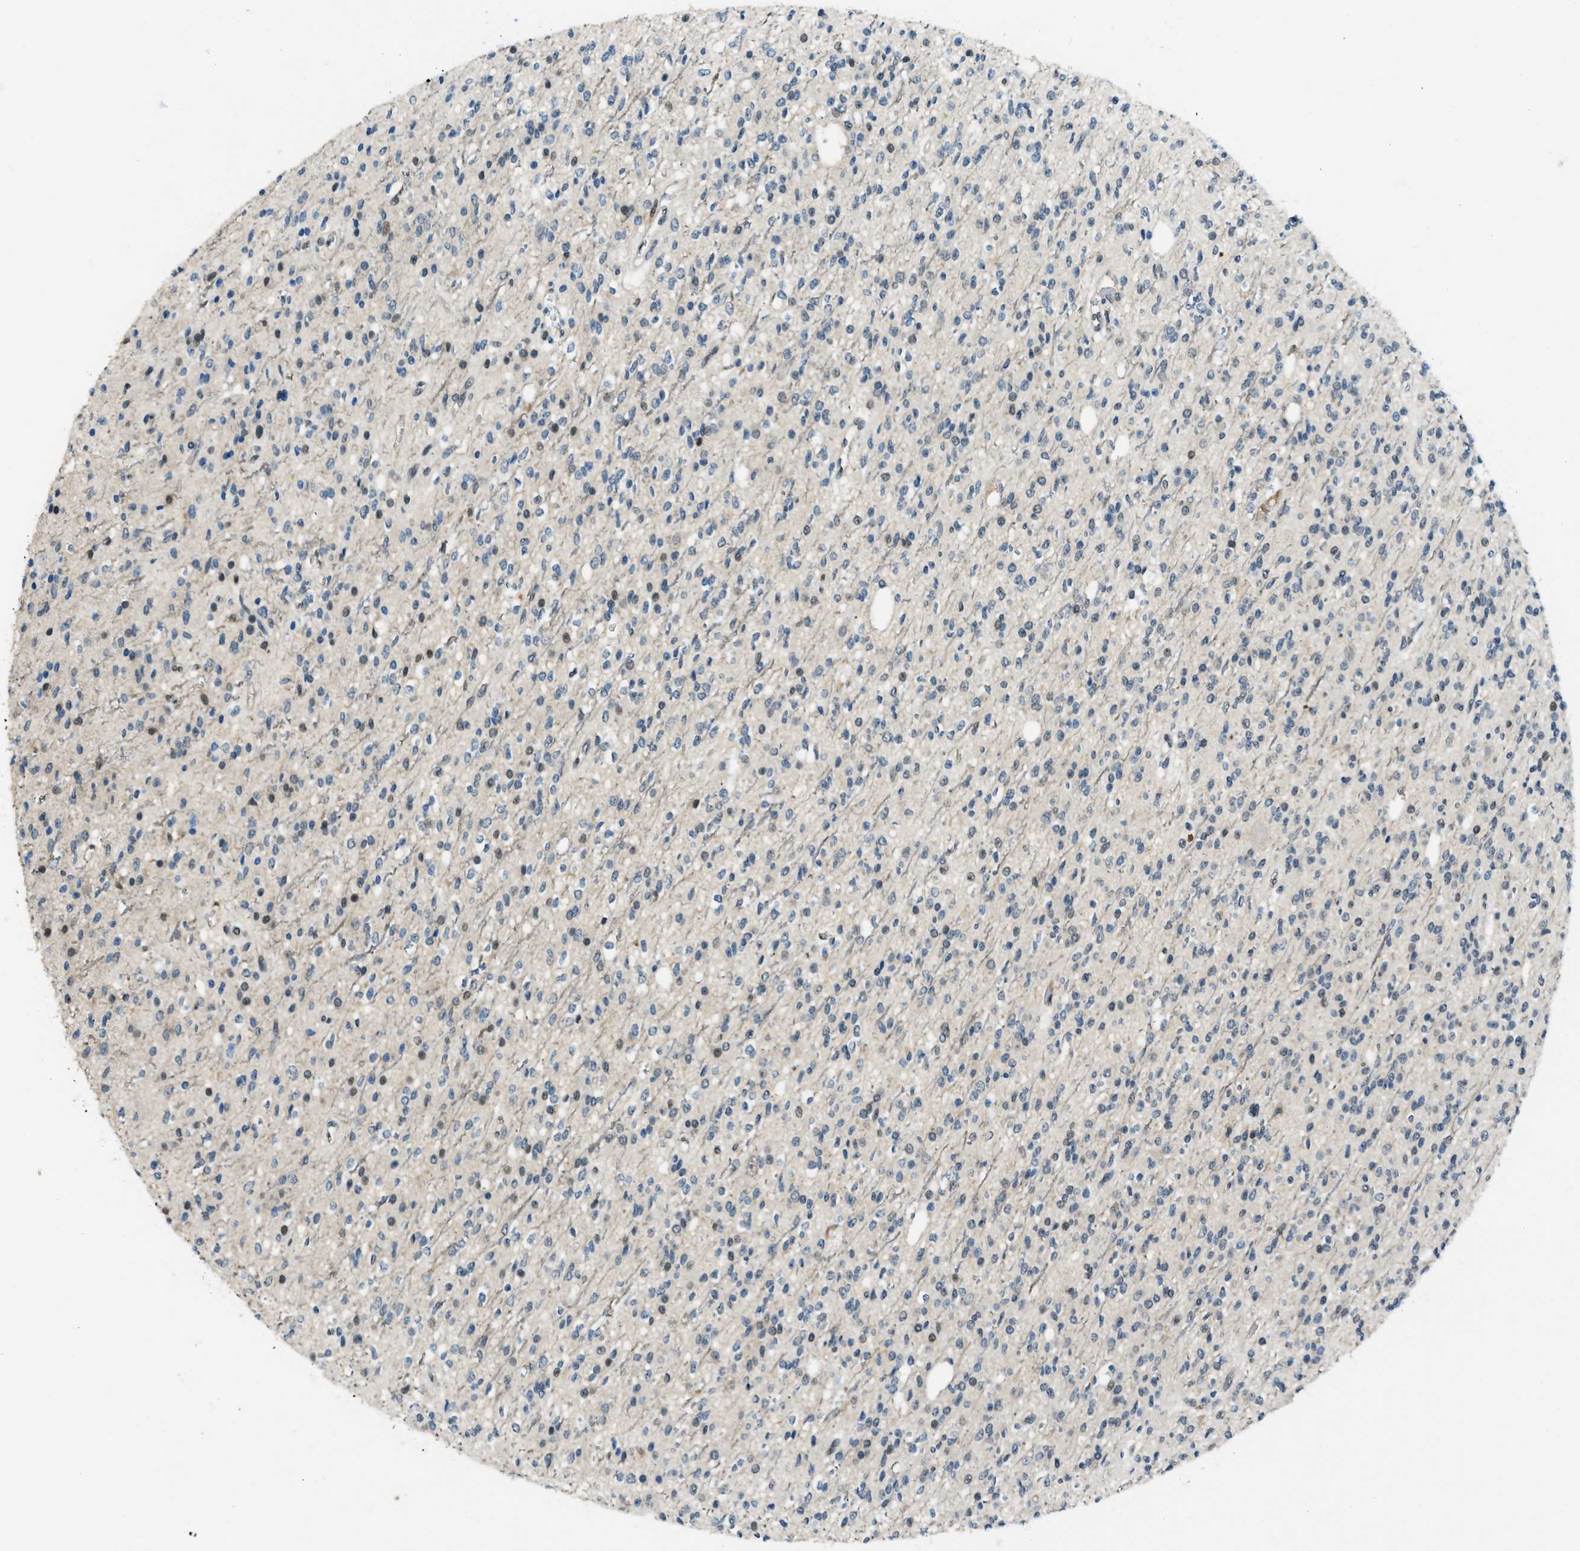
{"staining": {"intensity": "moderate", "quantity": "<25%", "location": "nuclear"}, "tissue": "glioma", "cell_type": "Tumor cells", "image_type": "cancer", "snomed": [{"axis": "morphology", "description": "Glioma, malignant, High grade"}, {"axis": "topography", "description": "Brain"}], "caption": "Immunohistochemical staining of human glioma demonstrates moderate nuclear protein expression in about <25% of tumor cells.", "gene": "OGFR", "patient": {"sex": "male", "age": 34}}